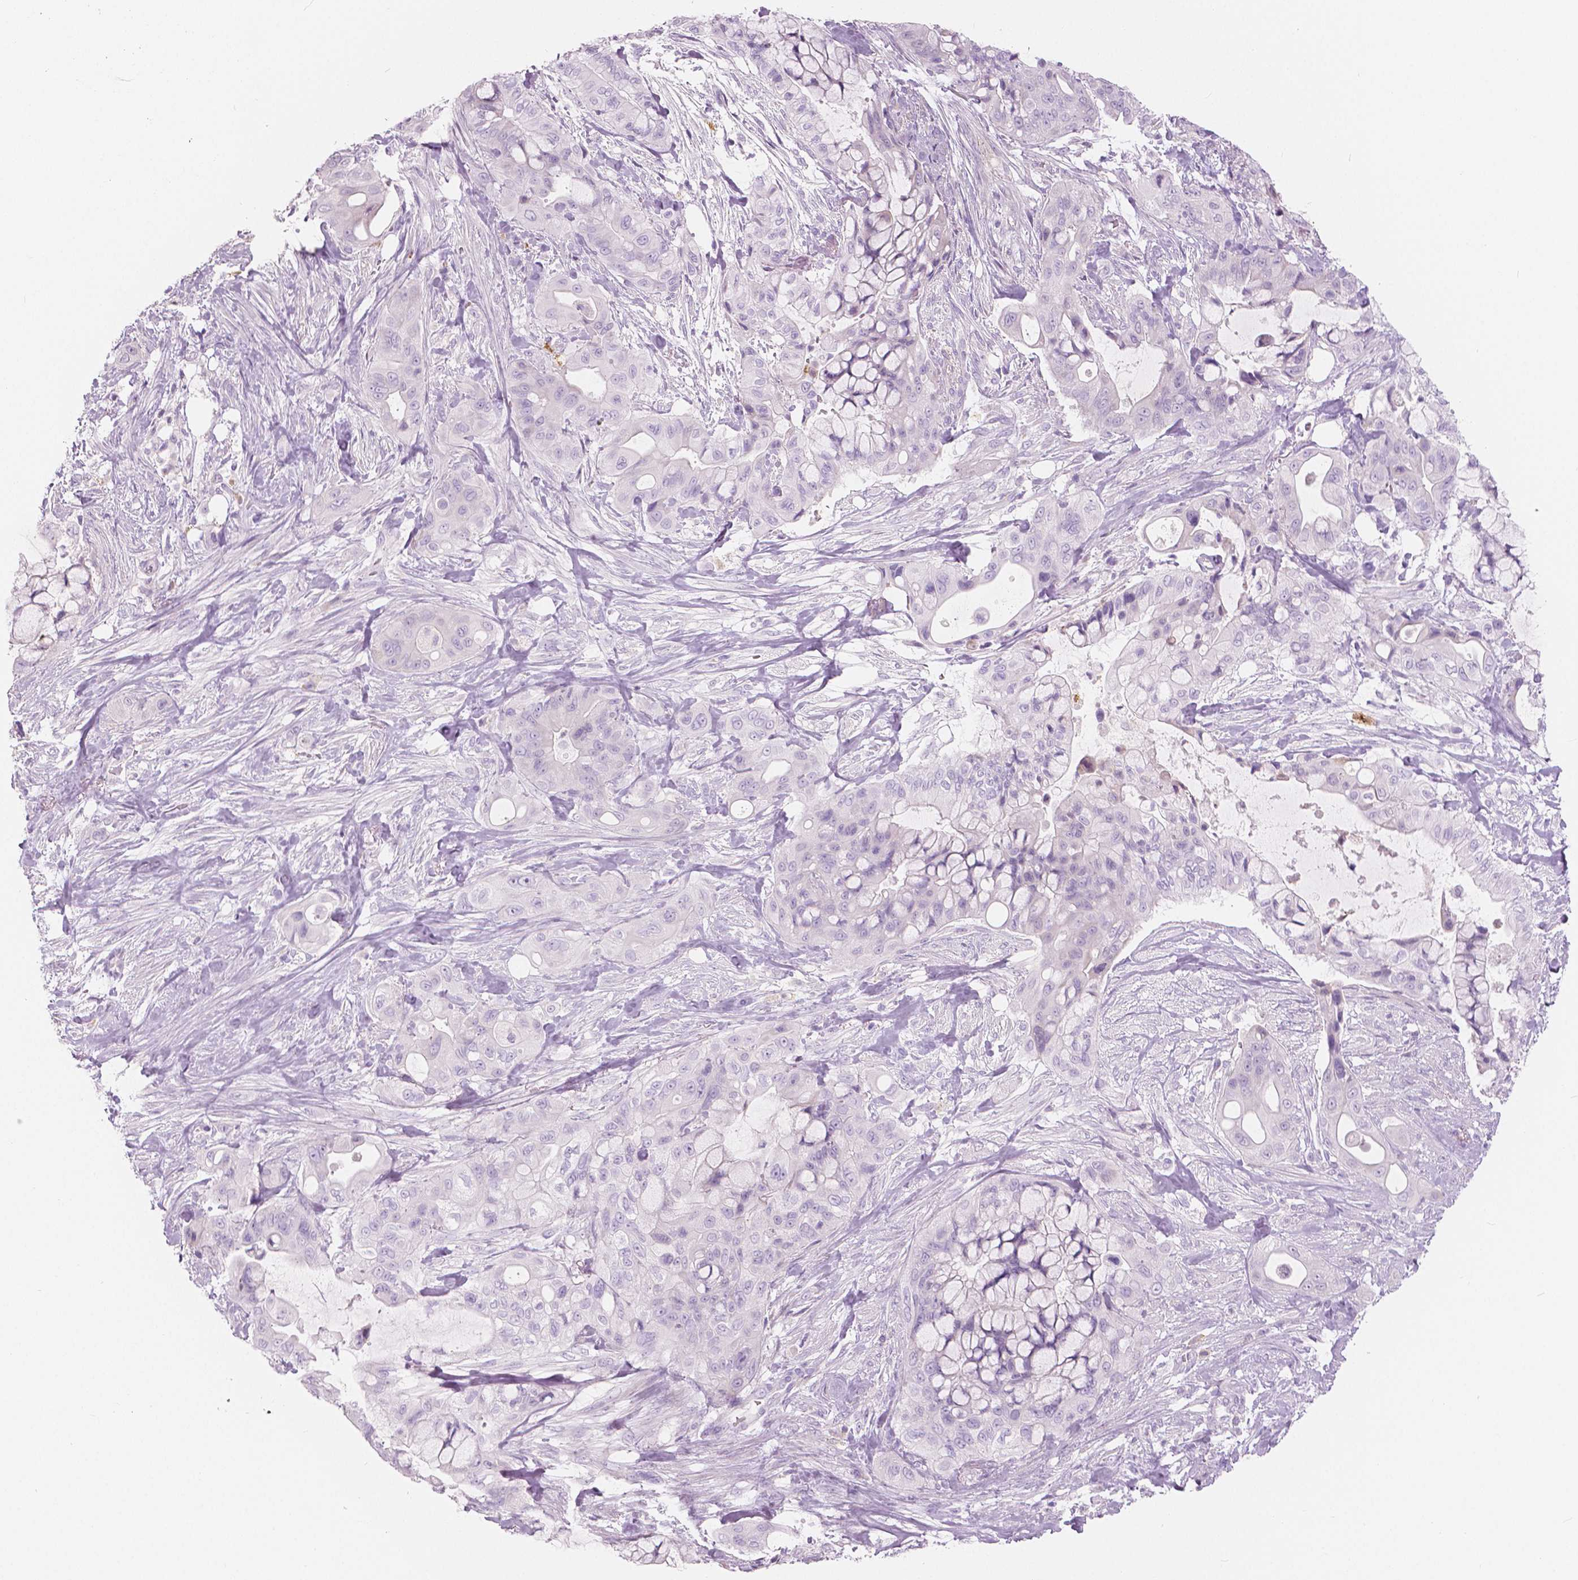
{"staining": {"intensity": "negative", "quantity": "none", "location": "none"}, "tissue": "pancreatic cancer", "cell_type": "Tumor cells", "image_type": "cancer", "snomed": [{"axis": "morphology", "description": "Adenocarcinoma, NOS"}, {"axis": "topography", "description": "Pancreas"}], "caption": "IHC photomicrograph of neoplastic tissue: human pancreatic cancer (adenocarcinoma) stained with DAB (3,3'-diaminobenzidine) displays no significant protein staining in tumor cells.", "gene": "CXCR2", "patient": {"sex": "male", "age": 71}}